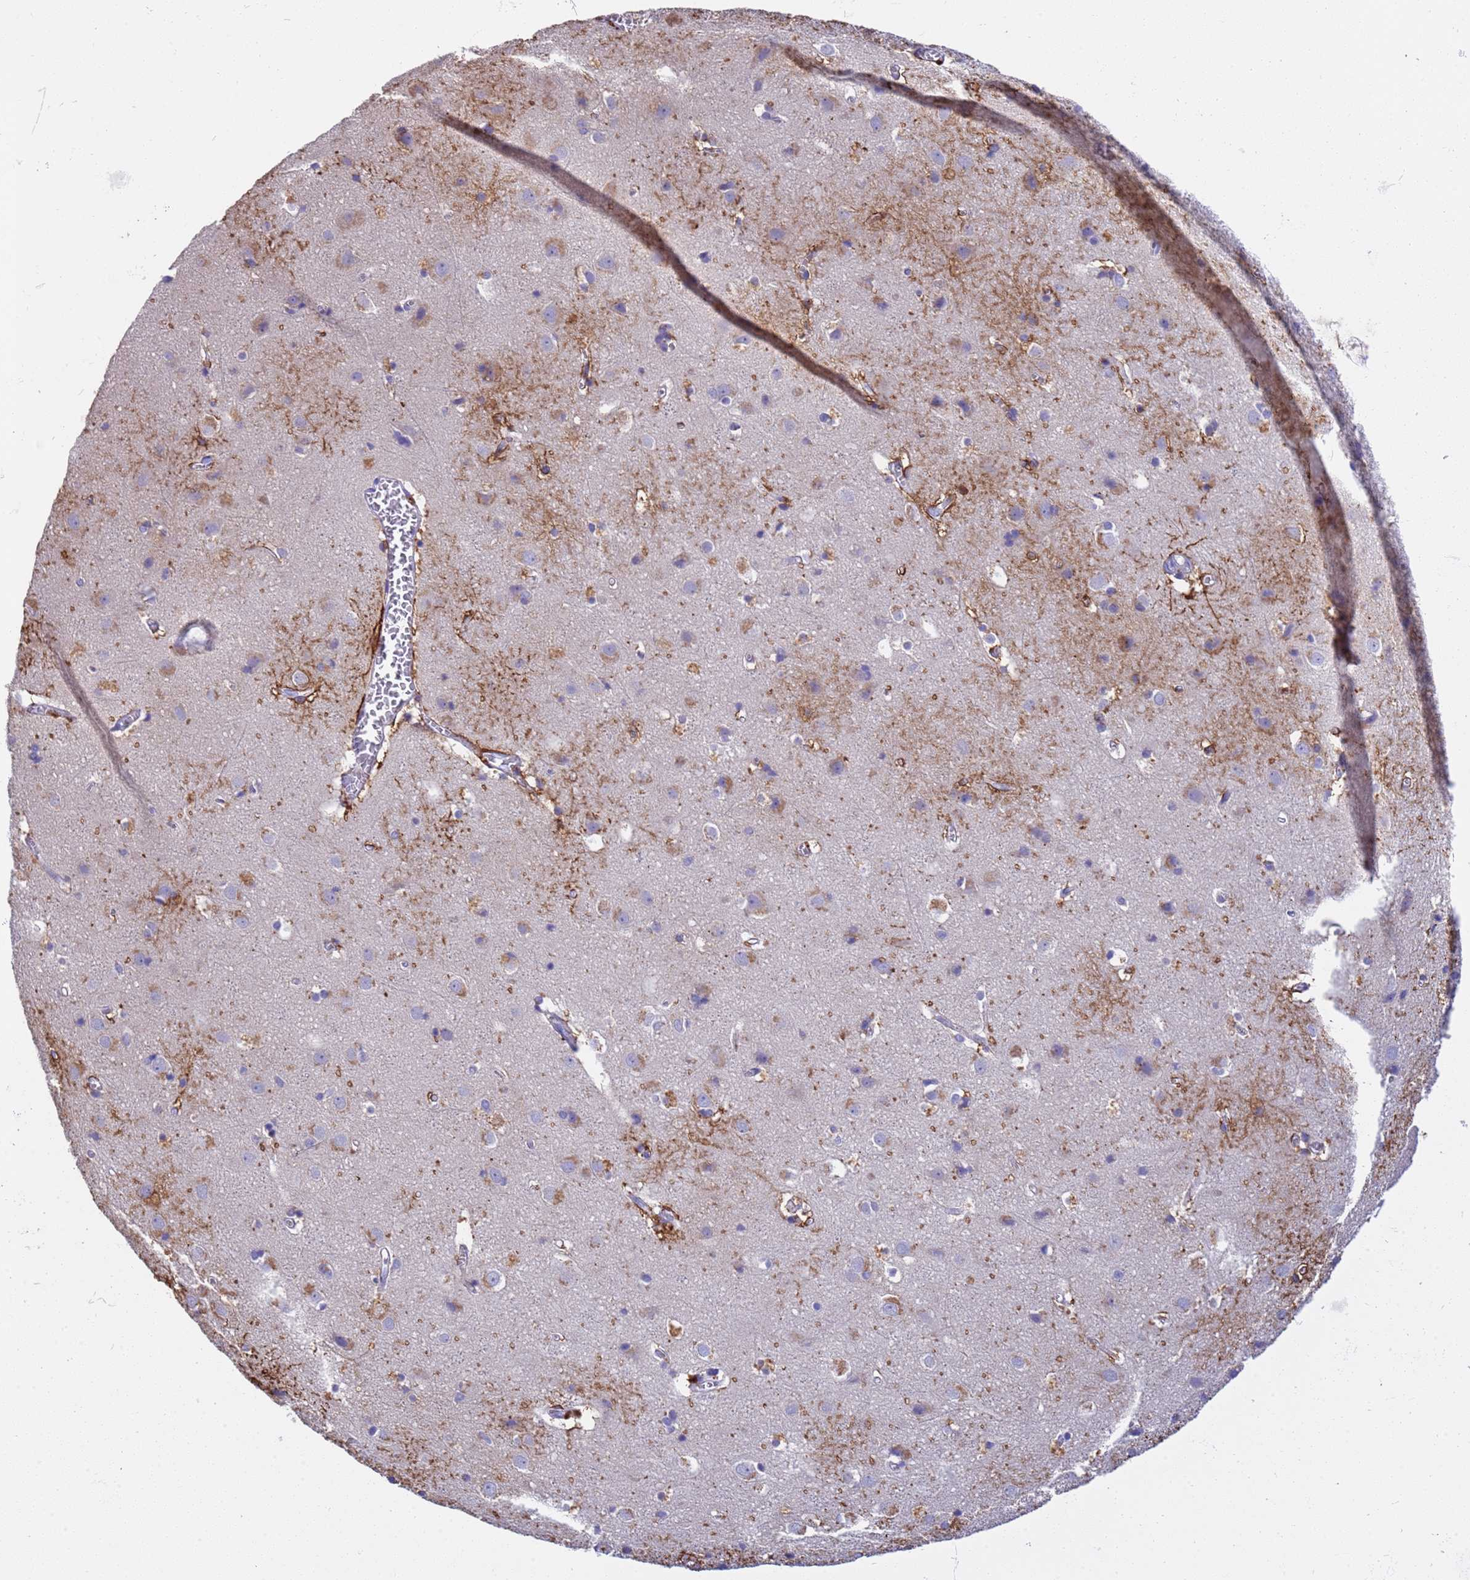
{"staining": {"intensity": "moderate", "quantity": "25%-75%", "location": "cytoplasmic/membranous"}, "tissue": "cerebral cortex", "cell_type": "Endothelial cells", "image_type": "normal", "snomed": [{"axis": "morphology", "description": "Normal tissue, NOS"}, {"axis": "topography", "description": "Cerebral cortex"}], "caption": "Brown immunohistochemical staining in benign cerebral cortex reveals moderate cytoplasmic/membranous expression in approximately 25%-75% of endothelial cells. (DAB (3,3'-diaminobenzidine) IHC with brightfield microscopy, high magnification).", "gene": "SLC24A3", "patient": {"sex": "male", "age": 54}}